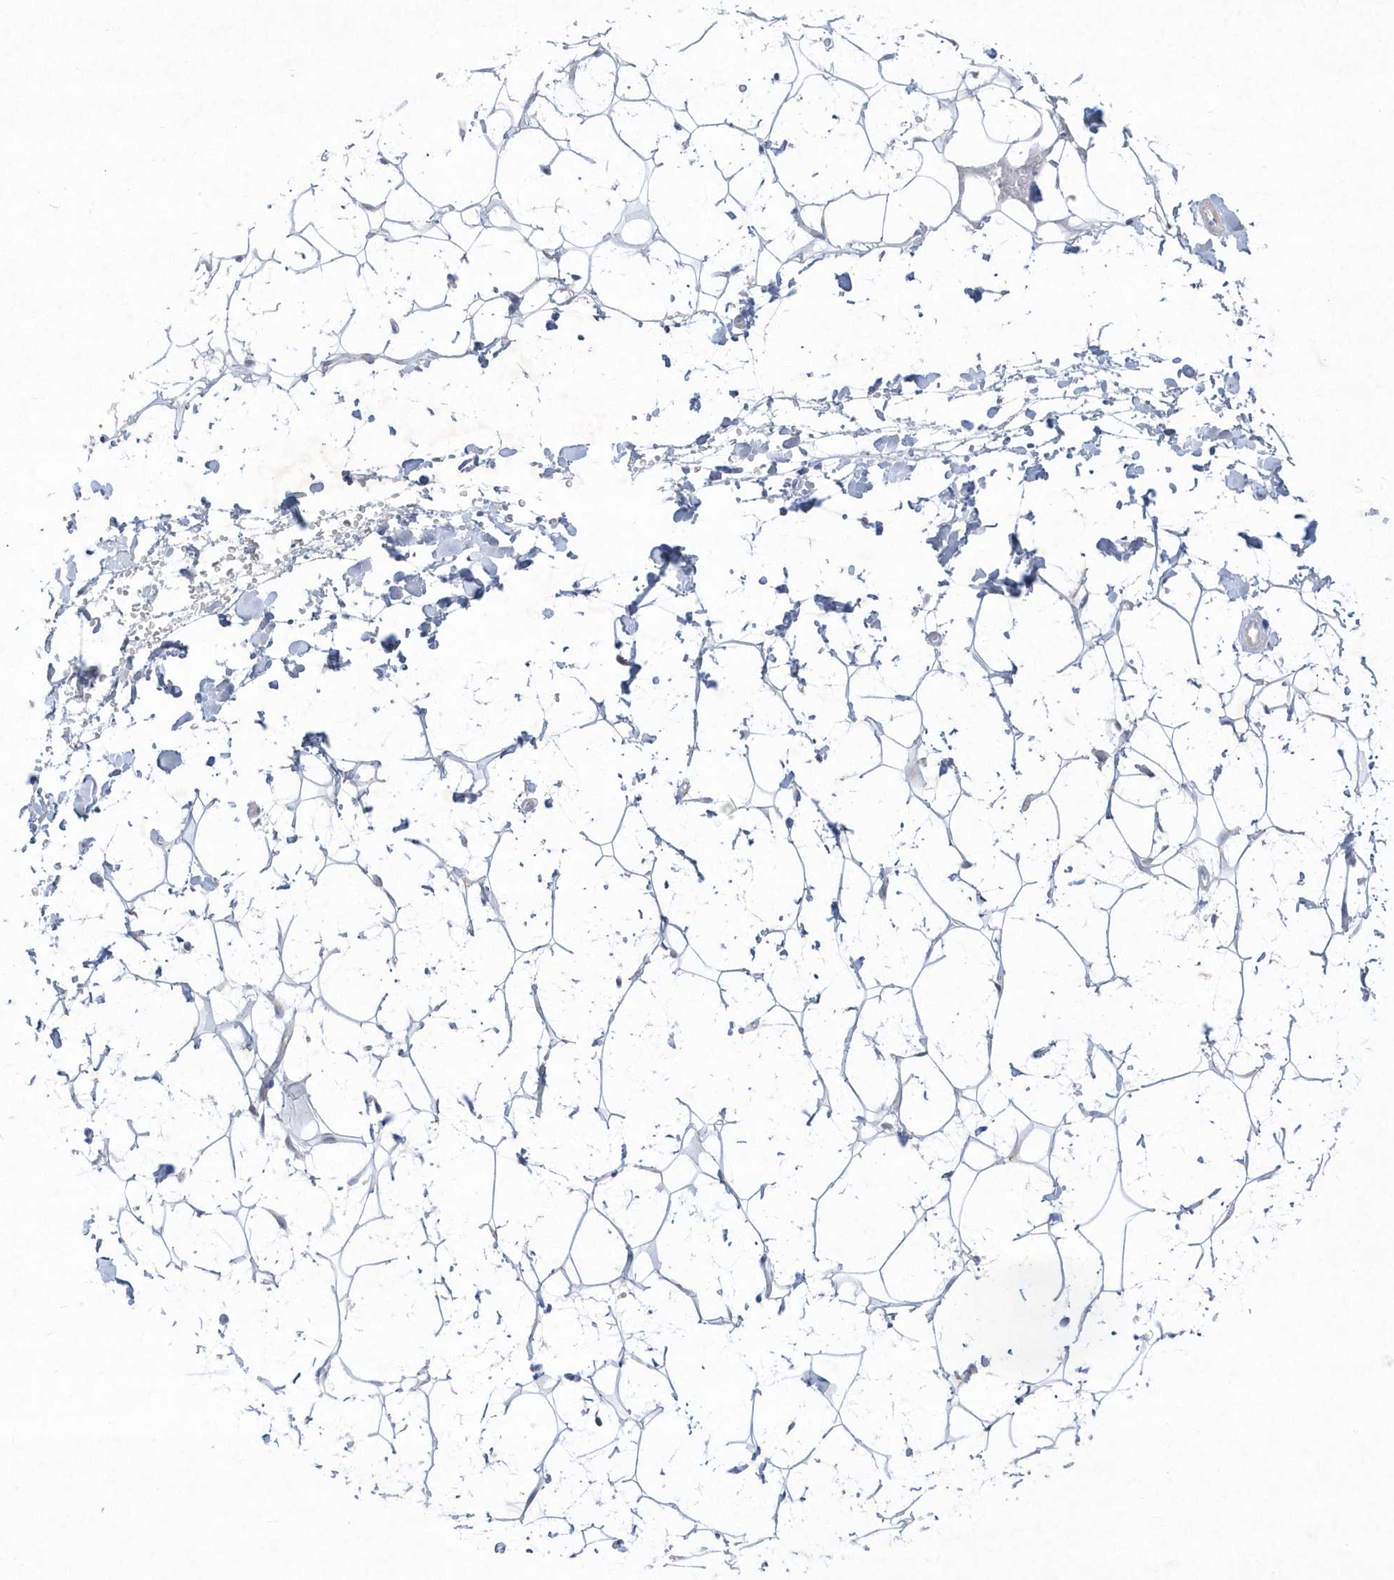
{"staining": {"intensity": "negative", "quantity": "none", "location": "none"}, "tissue": "adipose tissue", "cell_type": "Adipocytes", "image_type": "normal", "snomed": [{"axis": "morphology", "description": "Normal tissue, NOS"}, {"axis": "topography", "description": "Breast"}], "caption": "The photomicrograph demonstrates no significant staining in adipocytes of adipose tissue. (Stains: DAB (3,3'-diaminobenzidine) IHC with hematoxylin counter stain, Microscopy: brightfield microscopy at high magnification).", "gene": "LARS1", "patient": {"sex": "female", "age": 26}}